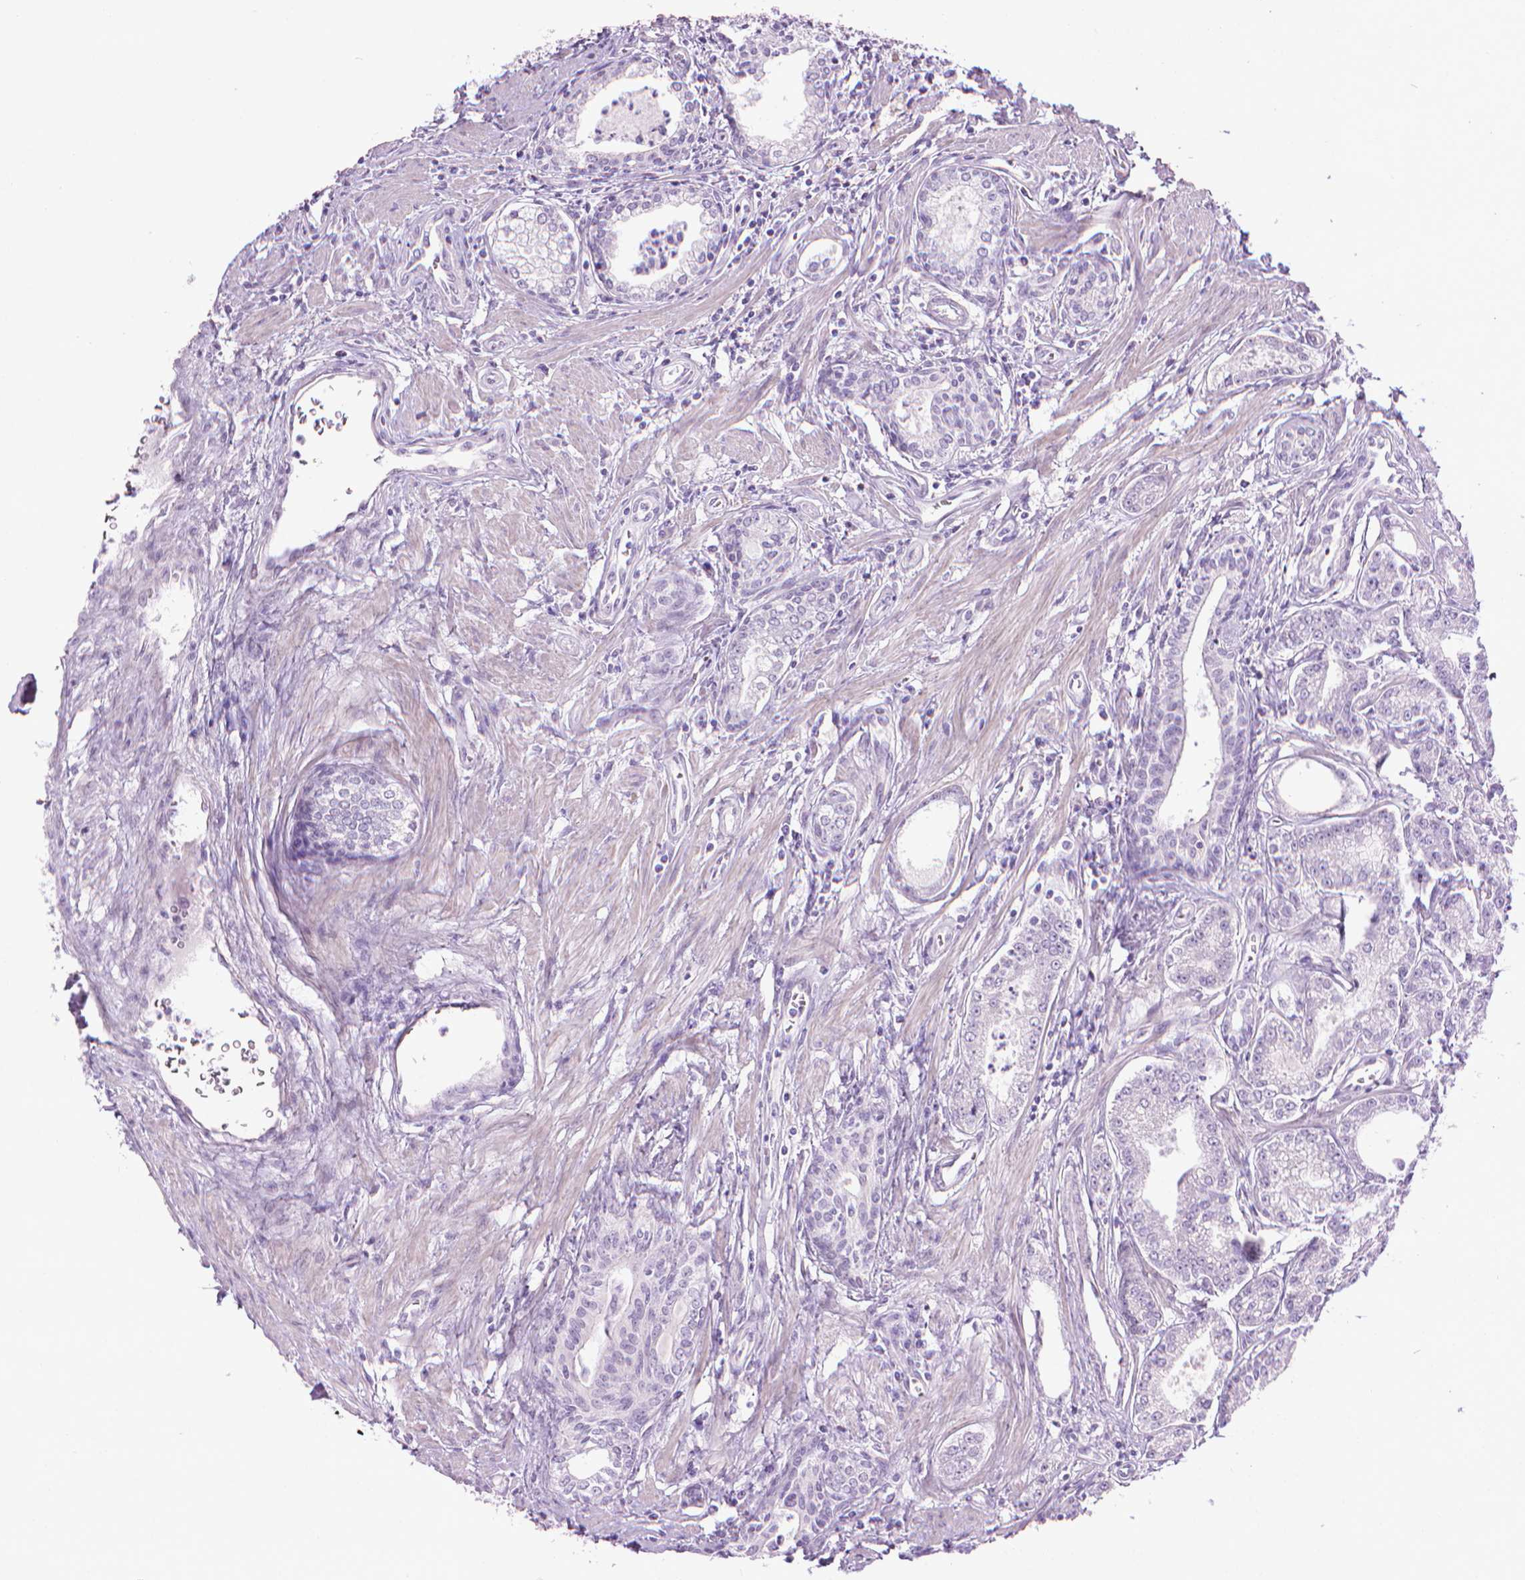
{"staining": {"intensity": "negative", "quantity": "none", "location": "none"}, "tissue": "prostate cancer", "cell_type": "Tumor cells", "image_type": "cancer", "snomed": [{"axis": "morphology", "description": "Adenocarcinoma, NOS"}, {"axis": "topography", "description": "Prostate"}], "caption": "Immunohistochemical staining of human prostate cancer reveals no significant expression in tumor cells. (DAB (3,3'-diaminobenzidine) immunohistochemistry (IHC), high magnification).", "gene": "DNAI7", "patient": {"sex": "male", "age": 71}}